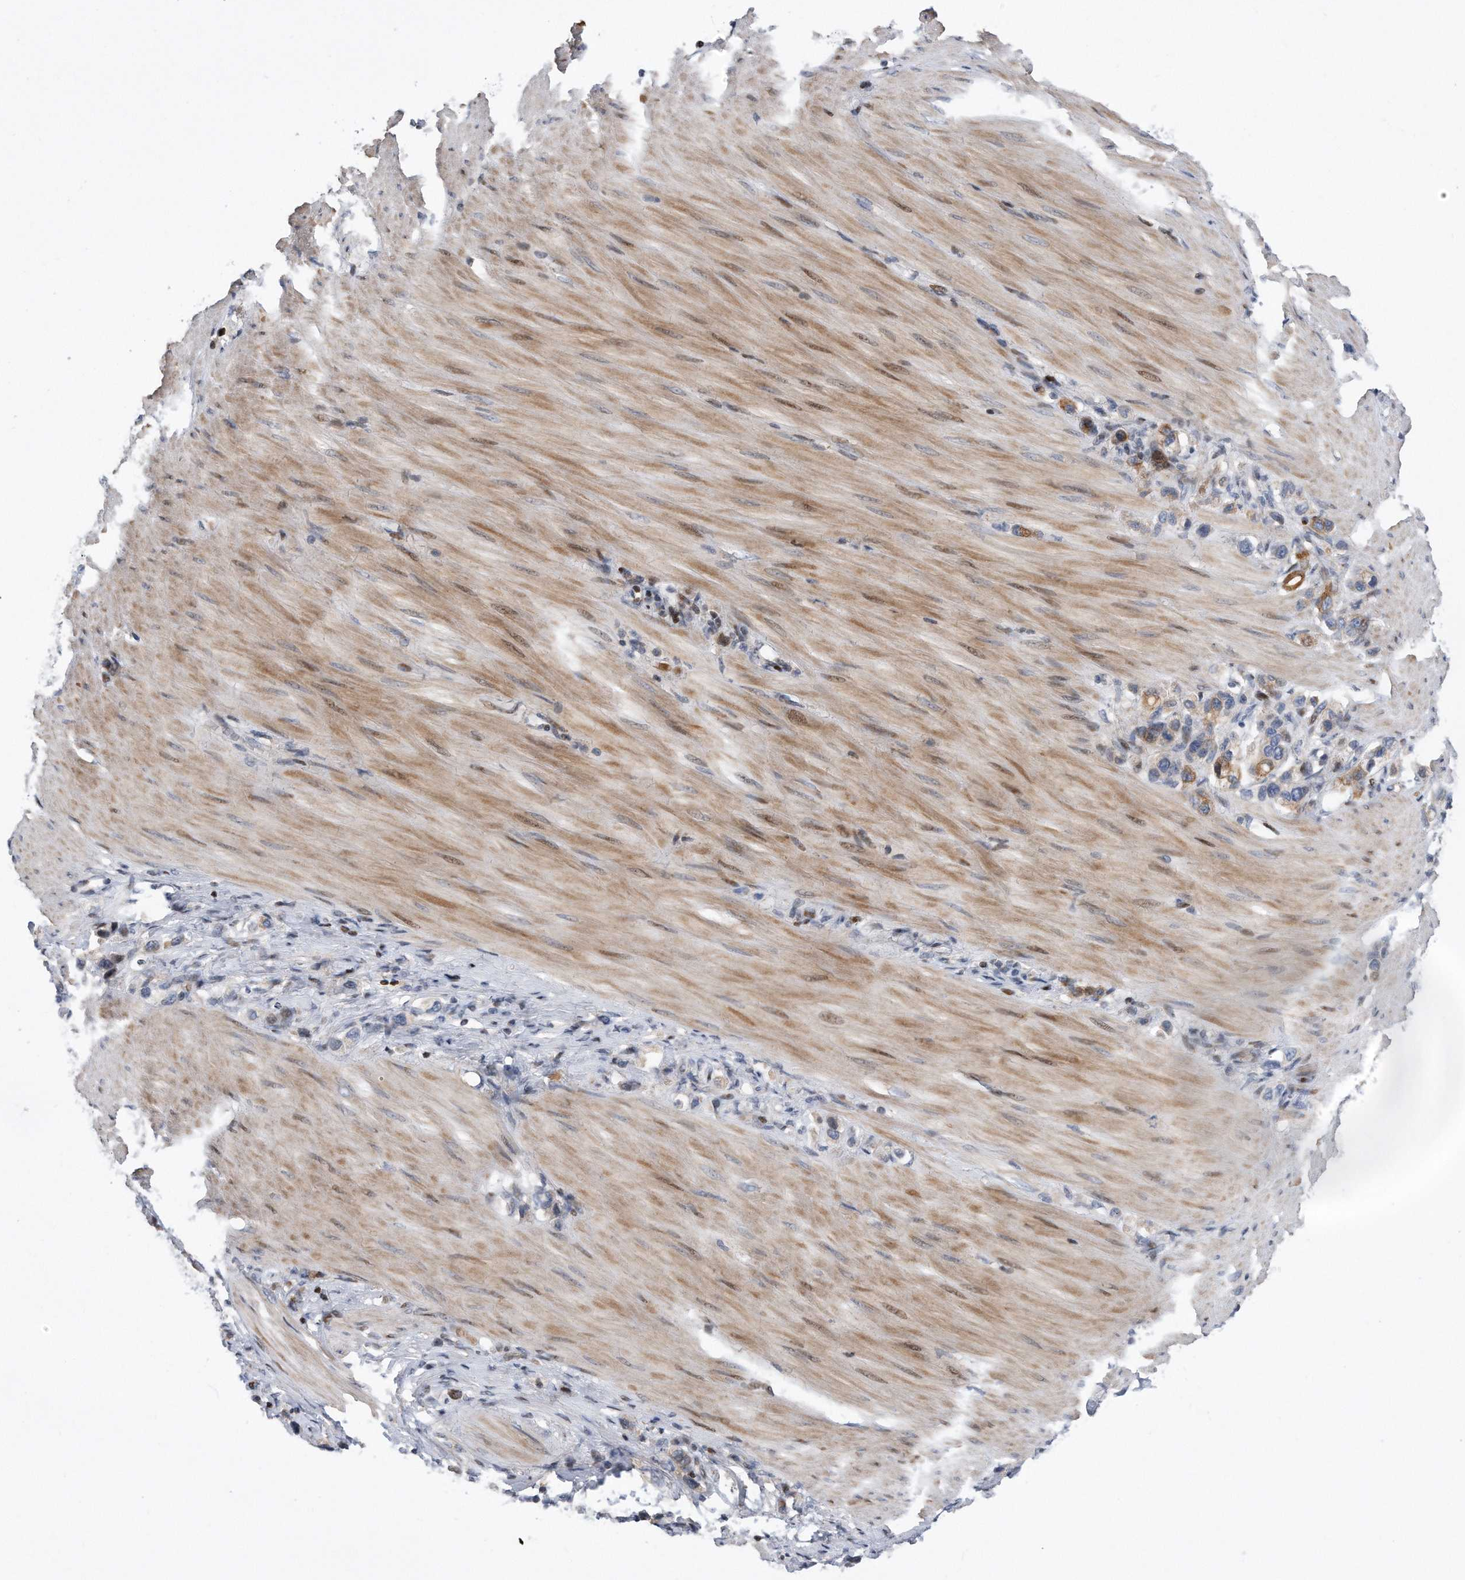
{"staining": {"intensity": "negative", "quantity": "none", "location": "none"}, "tissue": "stomach cancer", "cell_type": "Tumor cells", "image_type": "cancer", "snomed": [{"axis": "morphology", "description": "Adenocarcinoma, NOS"}, {"axis": "topography", "description": "Stomach"}], "caption": "There is no significant staining in tumor cells of stomach cancer.", "gene": "CDH12", "patient": {"sex": "female", "age": 65}}